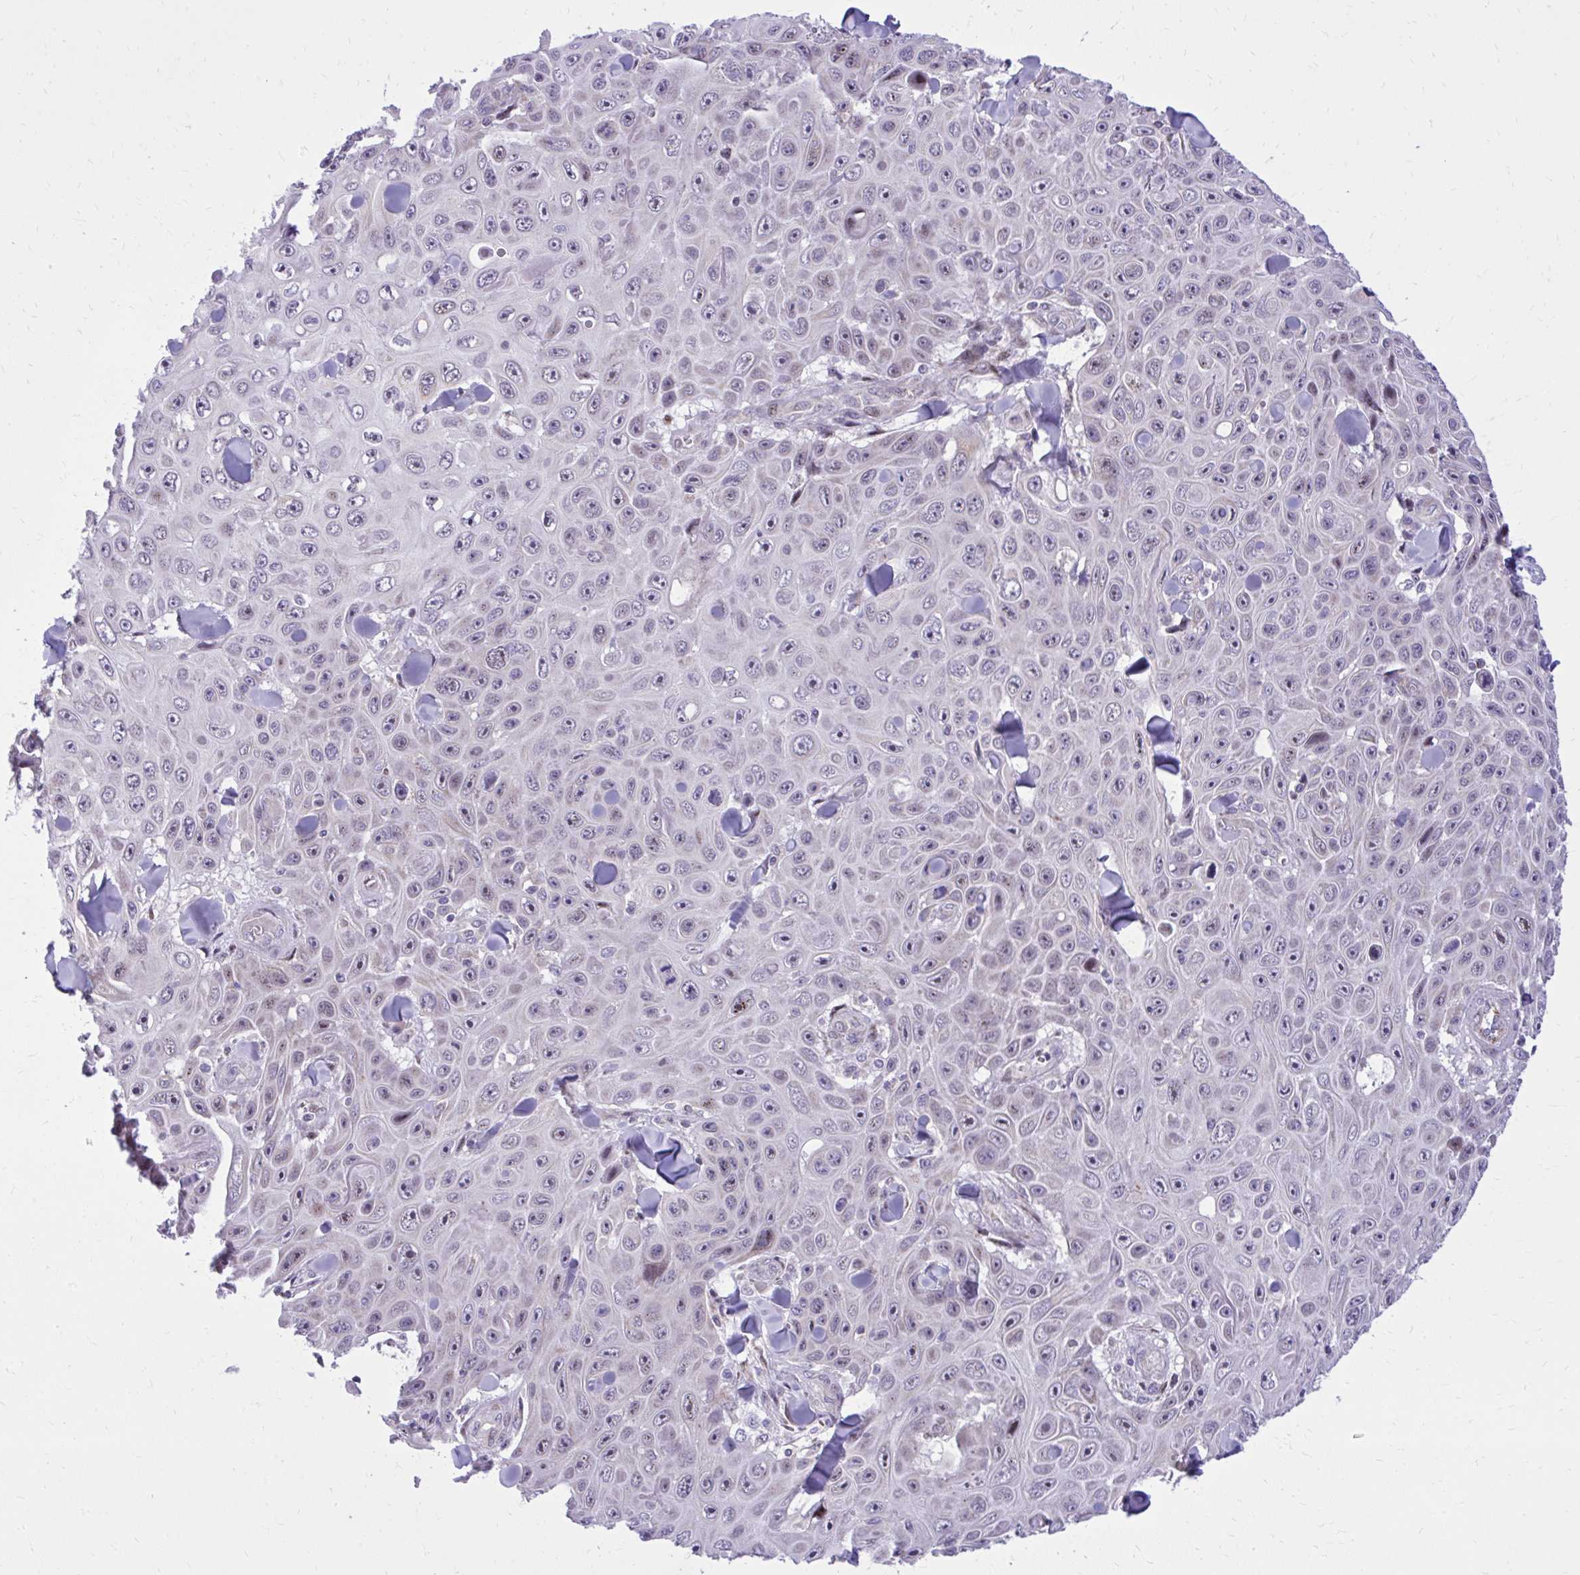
{"staining": {"intensity": "negative", "quantity": "none", "location": "none"}, "tissue": "skin cancer", "cell_type": "Tumor cells", "image_type": "cancer", "snomed": [{"axis": "morphology", "description": "Squamous cell carcinoma, NOS"}, {"axis": "topography", "description": "Skin"}], "caption": "Tumor cells are negative for brown protein staining in skin cancer.", "gene": "GPRIN3", "patient": {"sex": "male", "age": 82}}